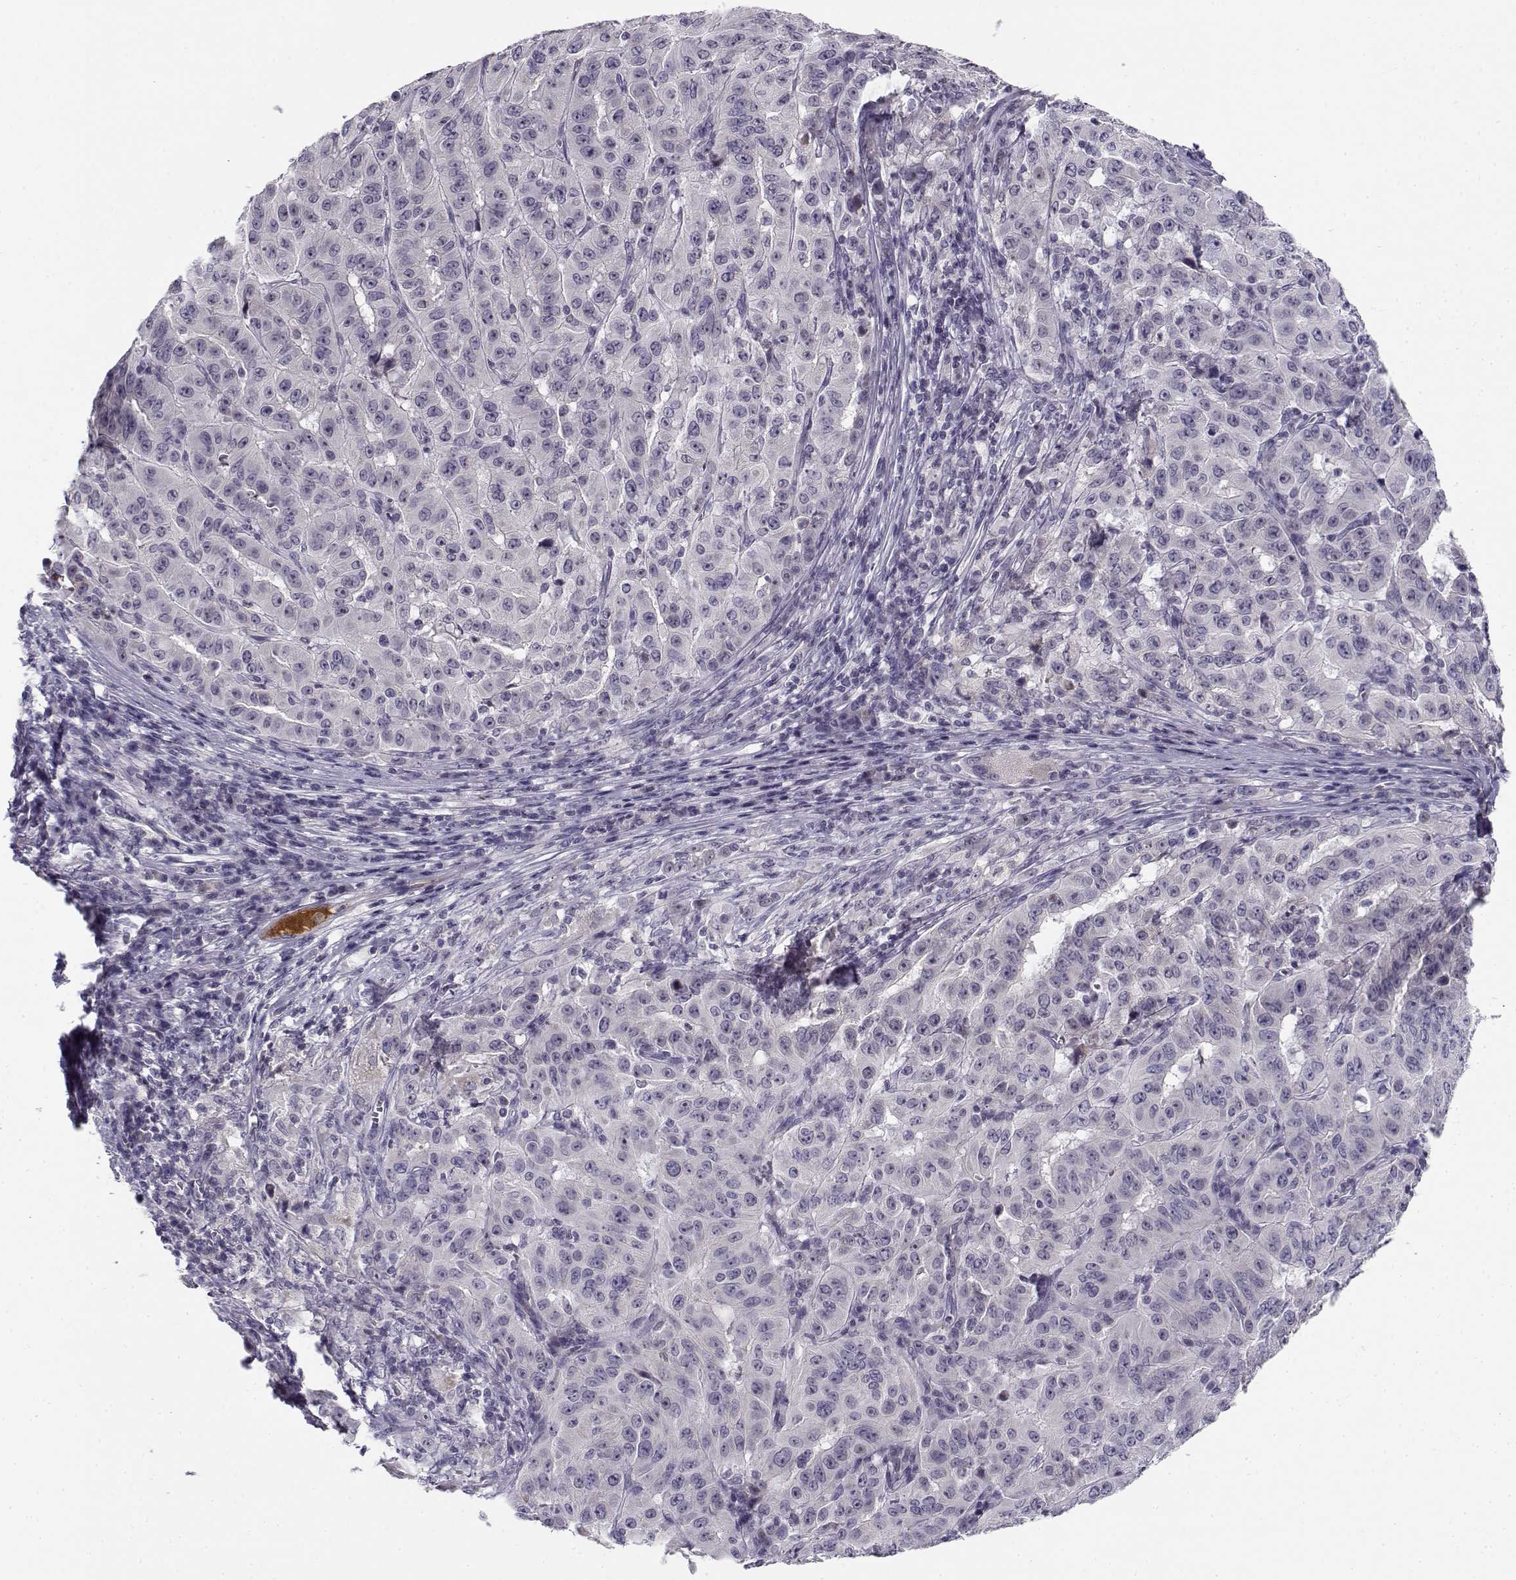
{"staining": {"intensity": "negative", "quantity": "none", "location": "none"}, "tissue": "pancreatic cancer", "cell_type": "Tumor cells", "image_type": "cancer", "snomed": [{"axis": "morphology", "description": "Adenocarcinoma, NOS"}, {"axis": "topography", "description": "Pancreas"}], "caption": "Immunohistochemistry photomicrograph of pancreatic adenocarcinoma stained for a protein (brown), which reveals no positivity in tumor cells. (Immunohistochemistry, brightfield microscopy, high magnification).", "gene": "DDX25", "patient": {"sex": "male", "age": 63}}